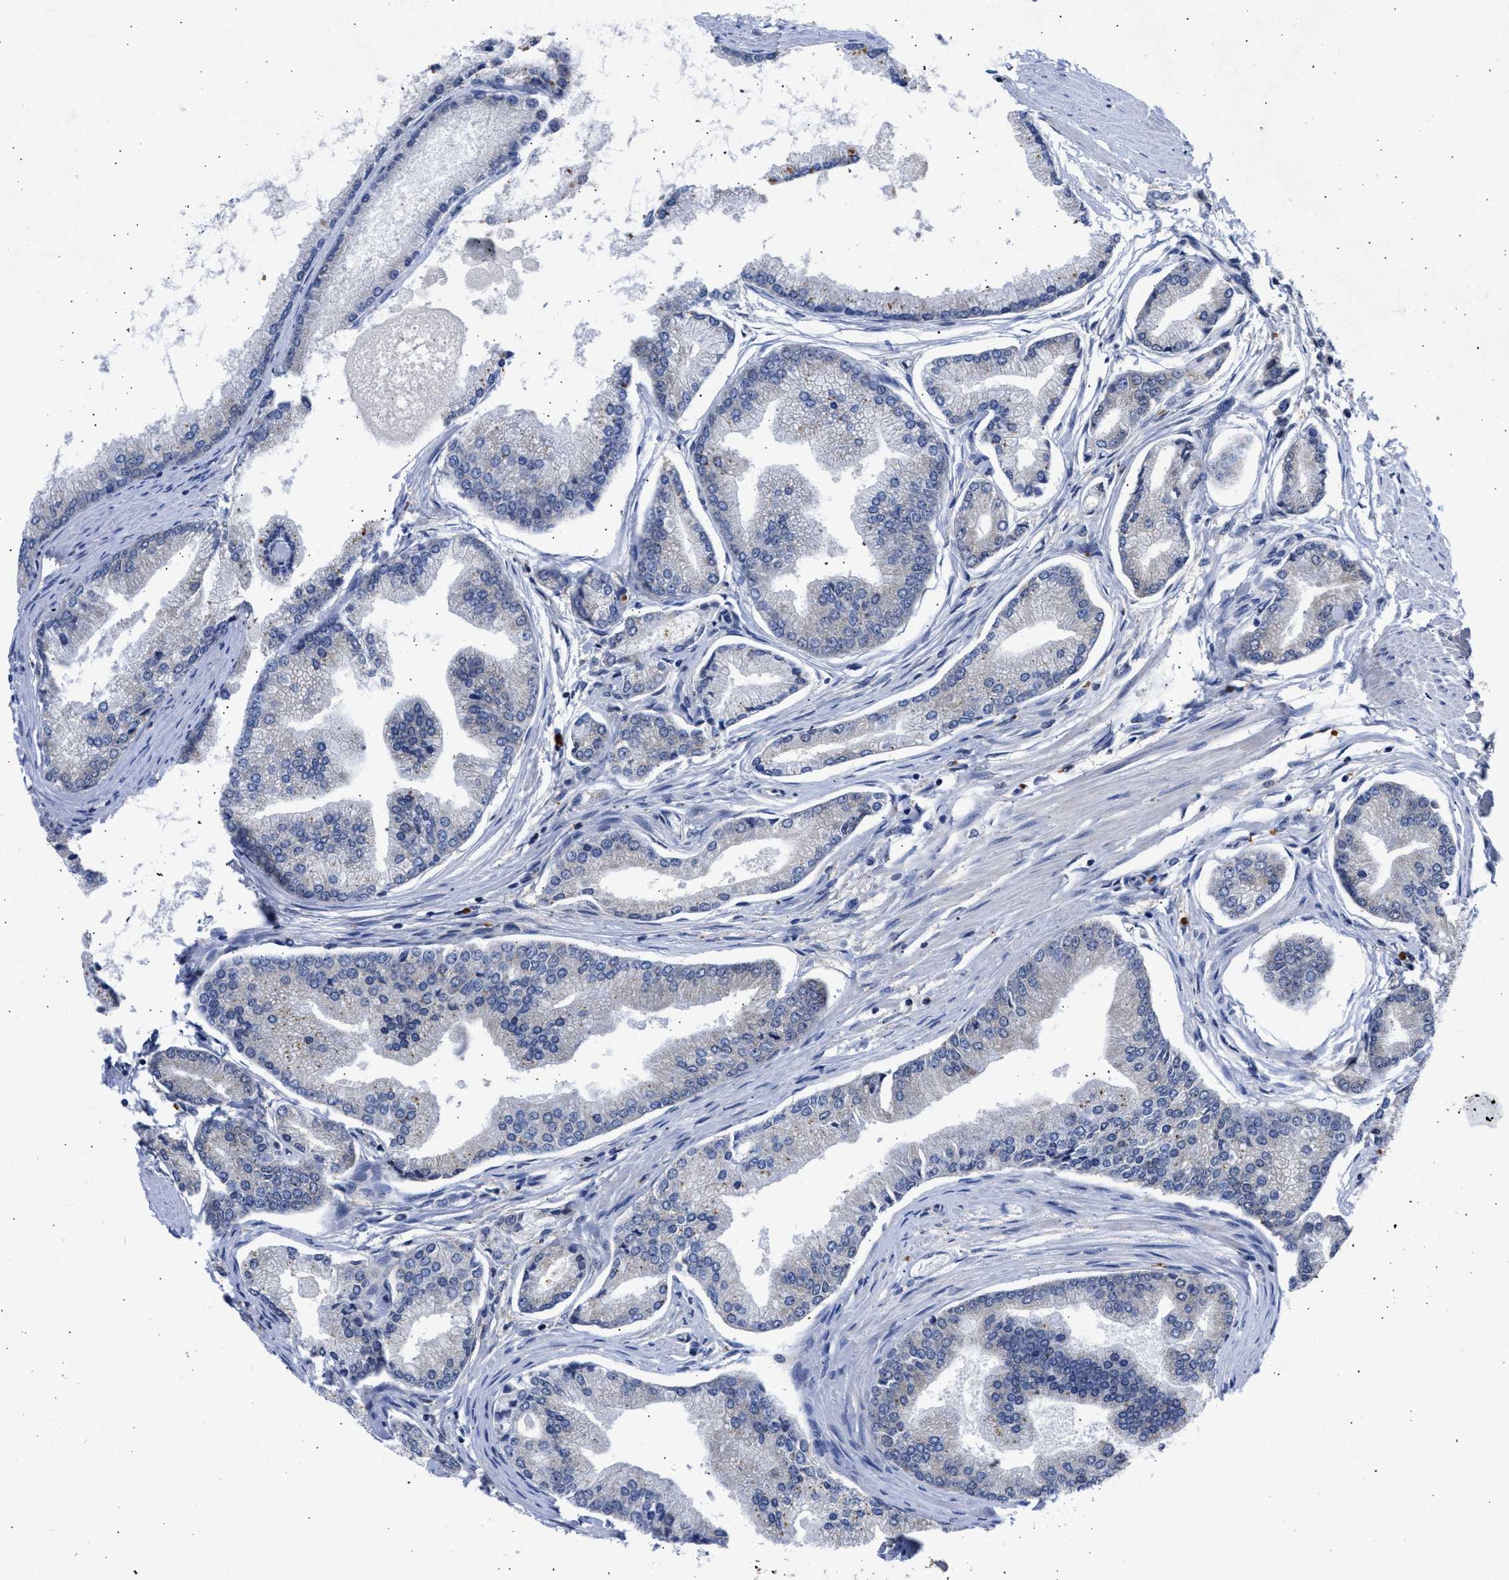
{"staining": {"intensity": "negative", "quantity": "none", "location": "none"}, "tissue": "prostate cancer", "cell_type": "Tumor cells", "image_type": "cancer", "snomed": [{"axis": "morphology", "description": "Adenocarcinoma, High grade"}, {"axis": "topography", "description": "Prostate"}], "caption": "The photomicrograph shows no staining of tumor cells in high-grade adenocarcinoma (prostate). Nuclei are stained in blue.", "gene": "NUP35", "patient": {"sex": "male", "age": 61}}